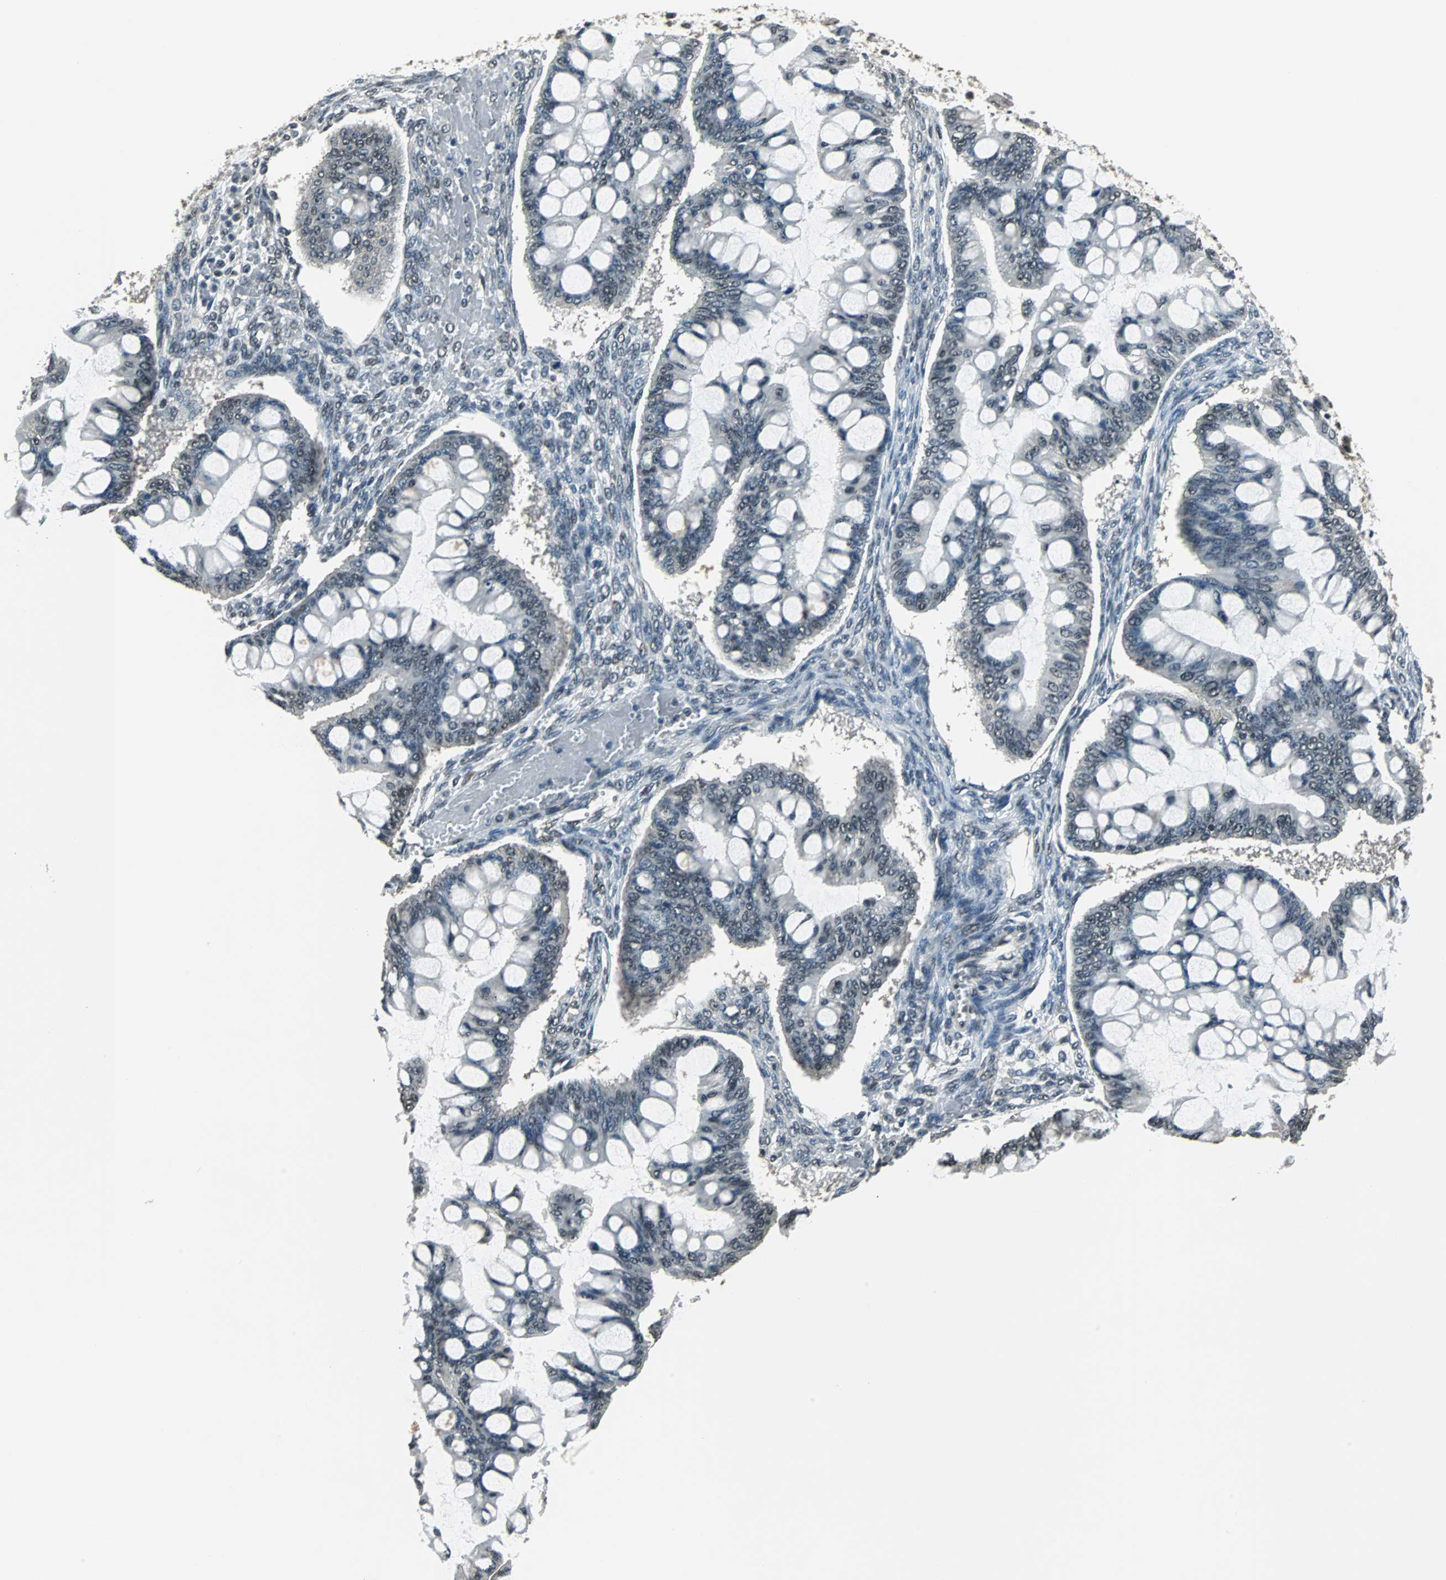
{"staining": {"intensity": "weak", "quantity": "25%-75%", "location": "cytoplasmic/membranous"}, "tissue": "ovarian cancer", "cell_type": "Tumor cells", "image_type": "cancer", "snomed": [{"axis": "morphology", "description": "Cystadenocarcinoma, mucinous, NOS"}, {"axis": "topography", "description": "Ovary"}], "caption": "Mucinous cystadenocarcinoma (ovarian) stained with IHC shows weak cytoplasmic/membranous positivity in about 25%-75% of tumor cells.", "gene": "RBM14", "patient": {"sex": "female", "age": 73}}